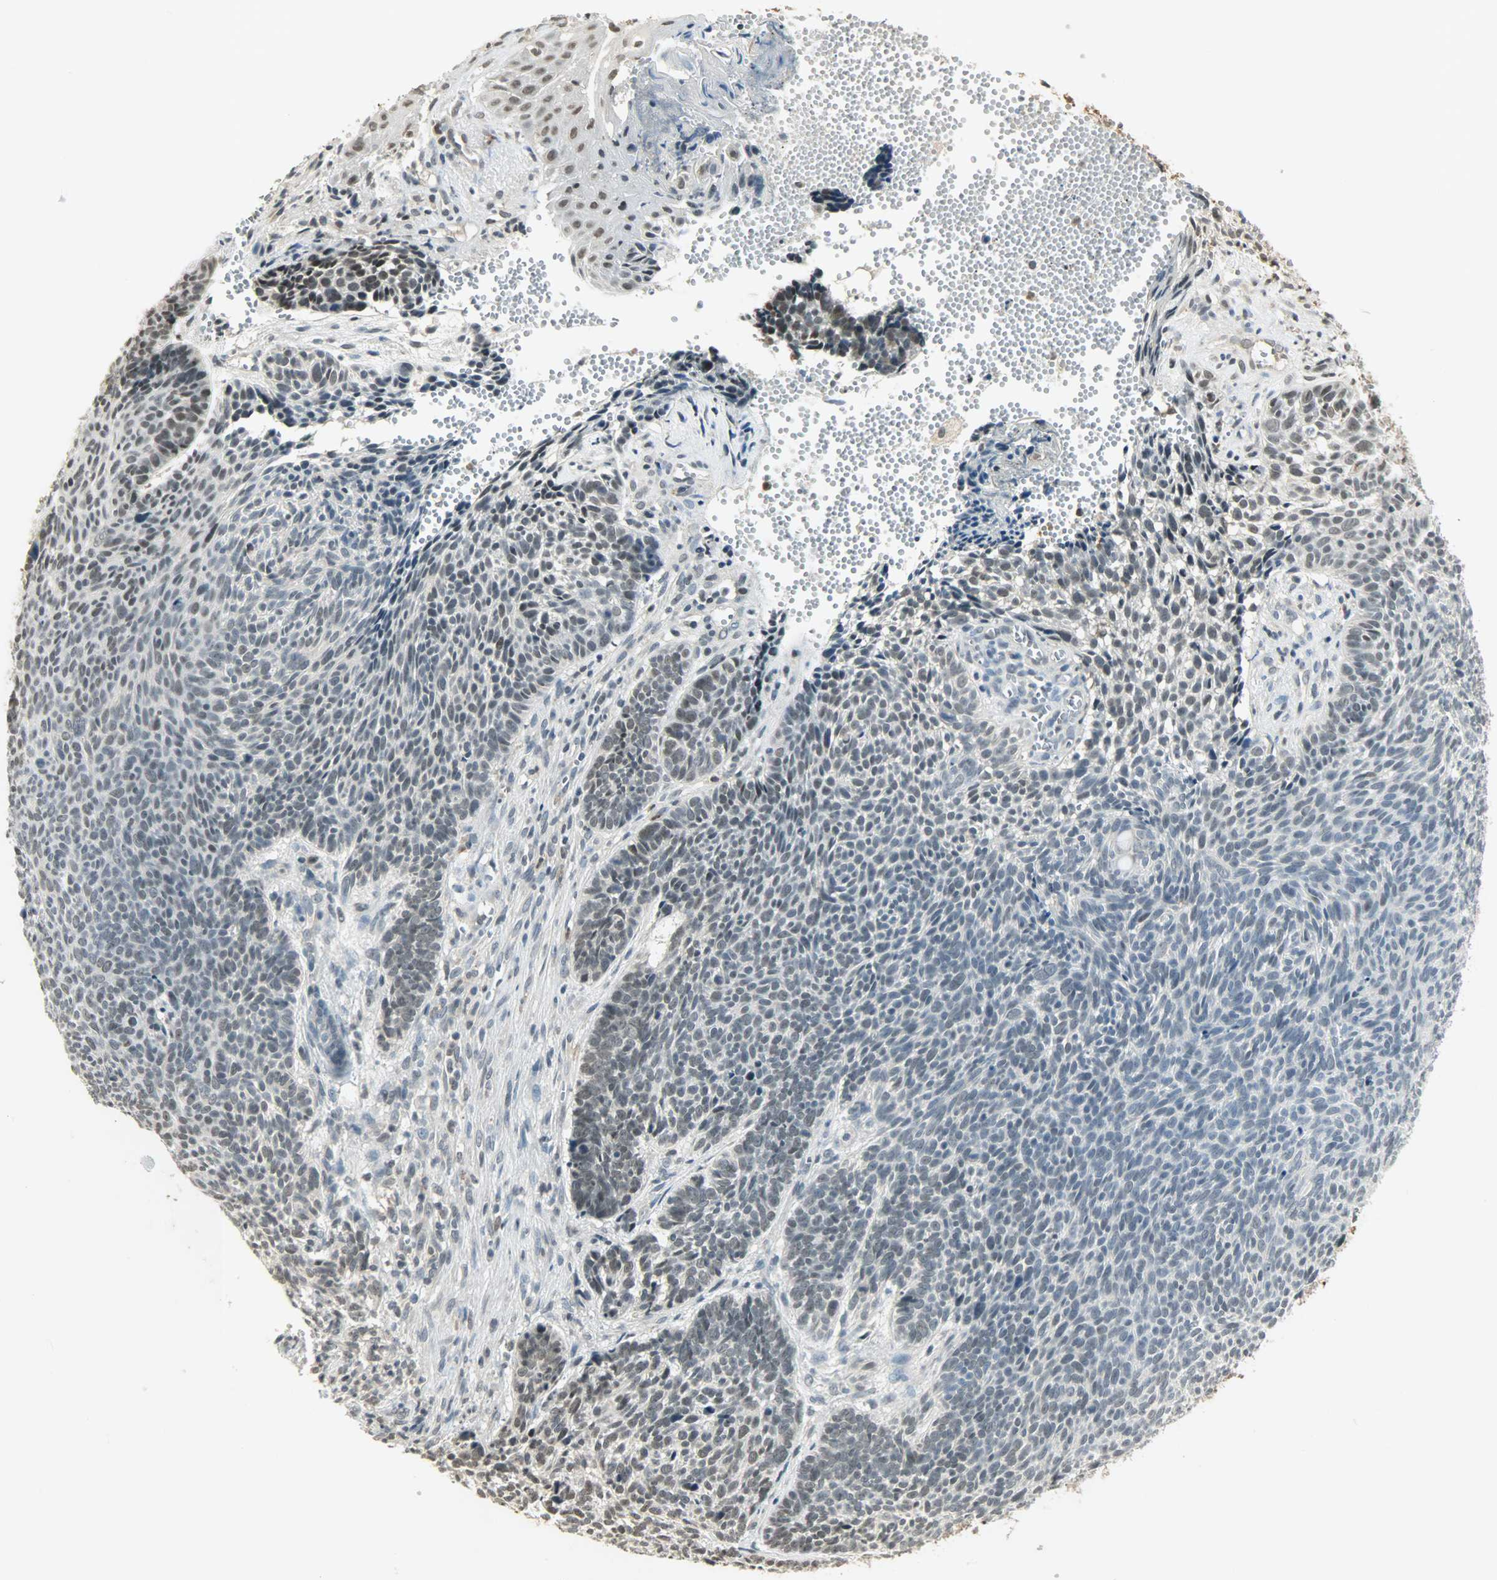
{"staining": {"intensity": "weak", "quantity": "<25%", "location": "nuclear"}, "tissue": "skin cancer", "cell_type": "Tumor cells", "image_type": "cancer", "snomed": [{"axis": "morphology", "description": "Basal cell carcinoma"}, {"axis": "topography", "description": "Skin"}], "caption": "This is a histopathology image of IHC staining of basal cell carcinoma (skin), which shows no positivity in tumor cells.", "gene": "SMARCA5", "patient": {"sex": "male", "age": 84}}